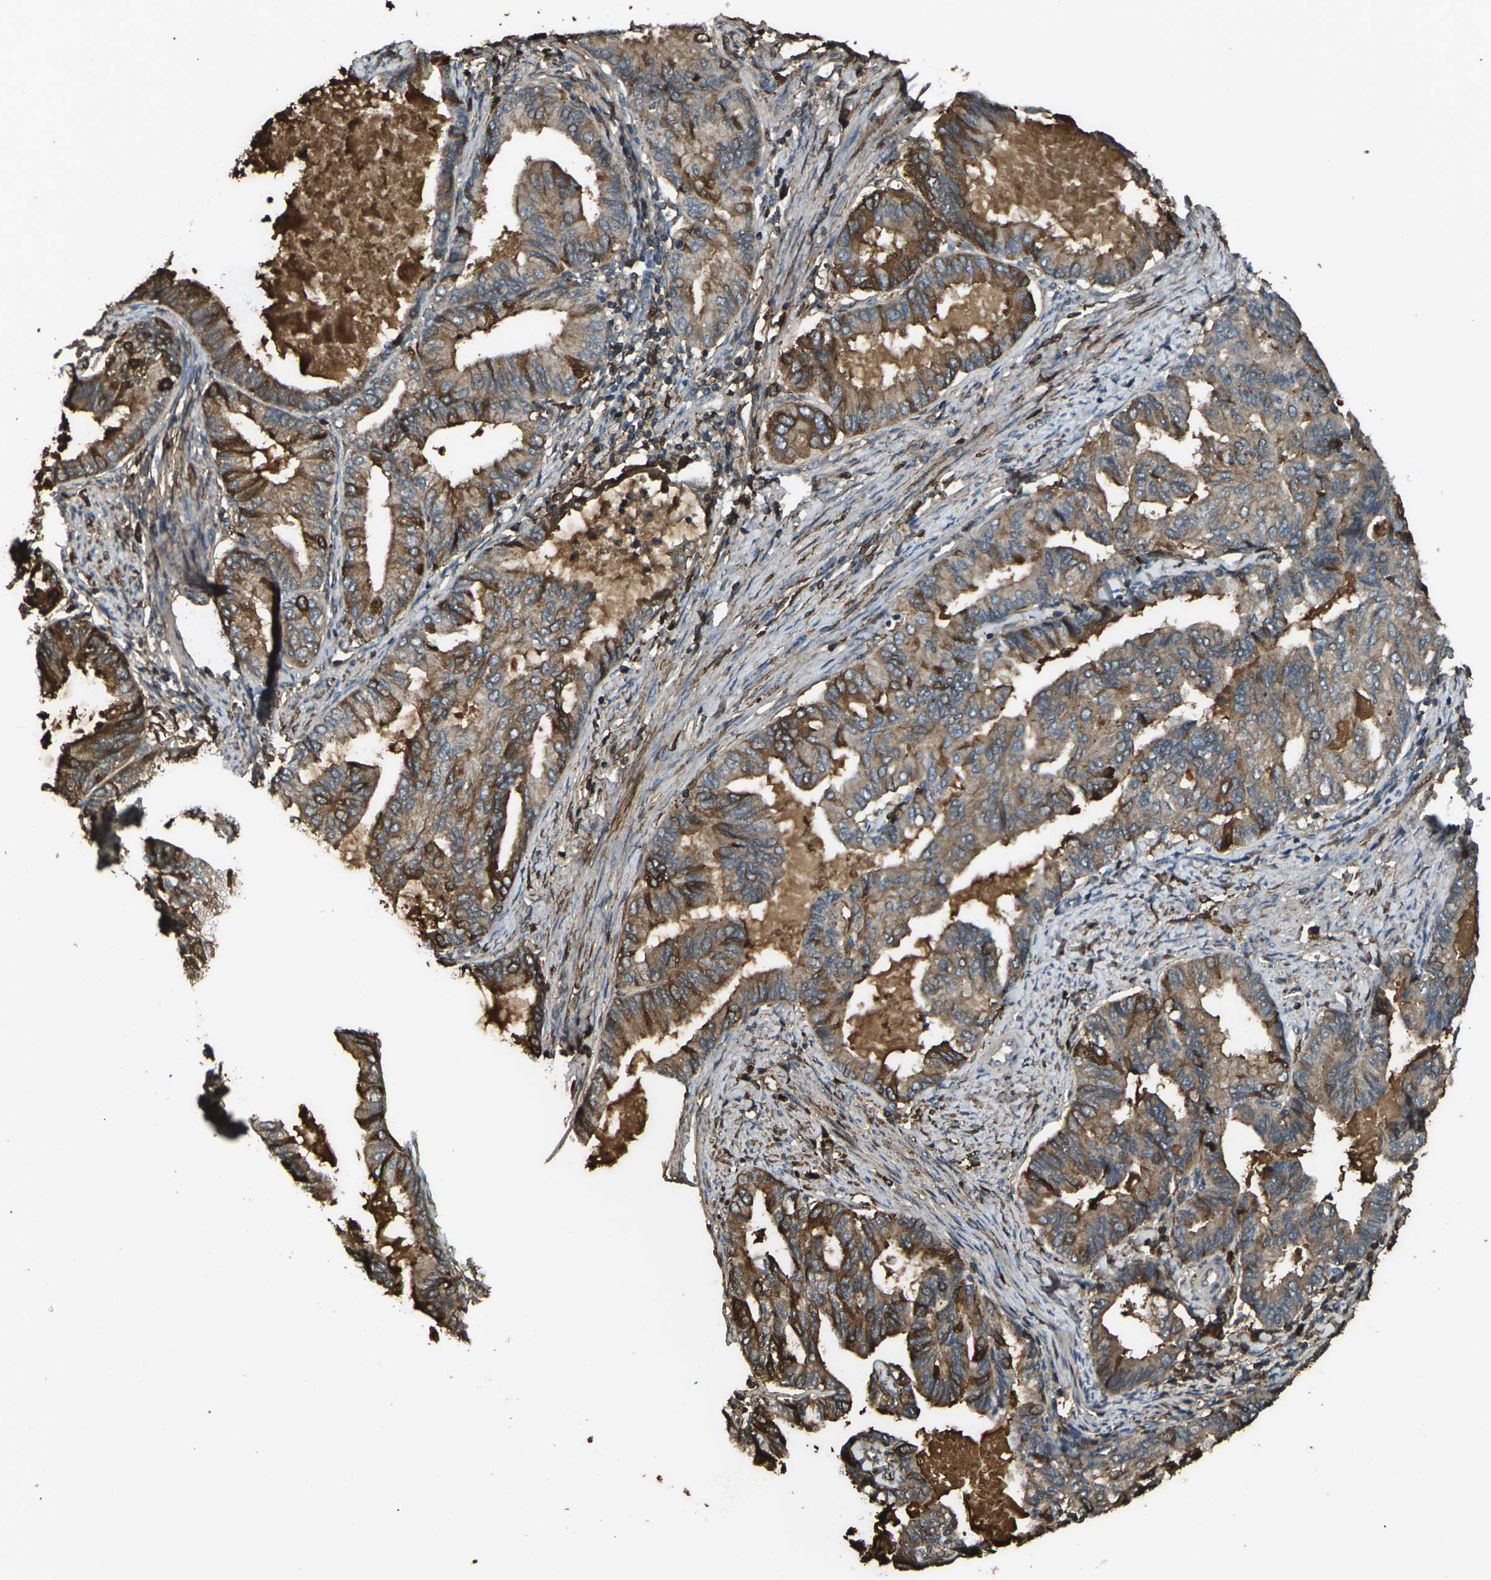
{"staining": {"intensity": "moderate", "quantity": ">75%", "location": "cytoplasmic/membranous"}, "tissue": "endometrial cancer", "cell_type": "Tumor cells", "image_type": "cancer", "snomed": [{"axis": "morphology", "description": "Adenocarcinoma, NOS"}, {"axis": "topography", "description": "Endometrium"}], "caption": "Immunohistochemistry (IHC) photomicrograph of neoplastic tissue: adenocarcinoma (endometrial) stained using IHC demonstrates medium levels of moderate protein expression localized specifically in the cytoplasmic/membranous of tumor cells, appearing as a cytoplasmic/membranous brown color.", "gene": "CYP1B1", "patient": {"sex": "female", "age": 86}}